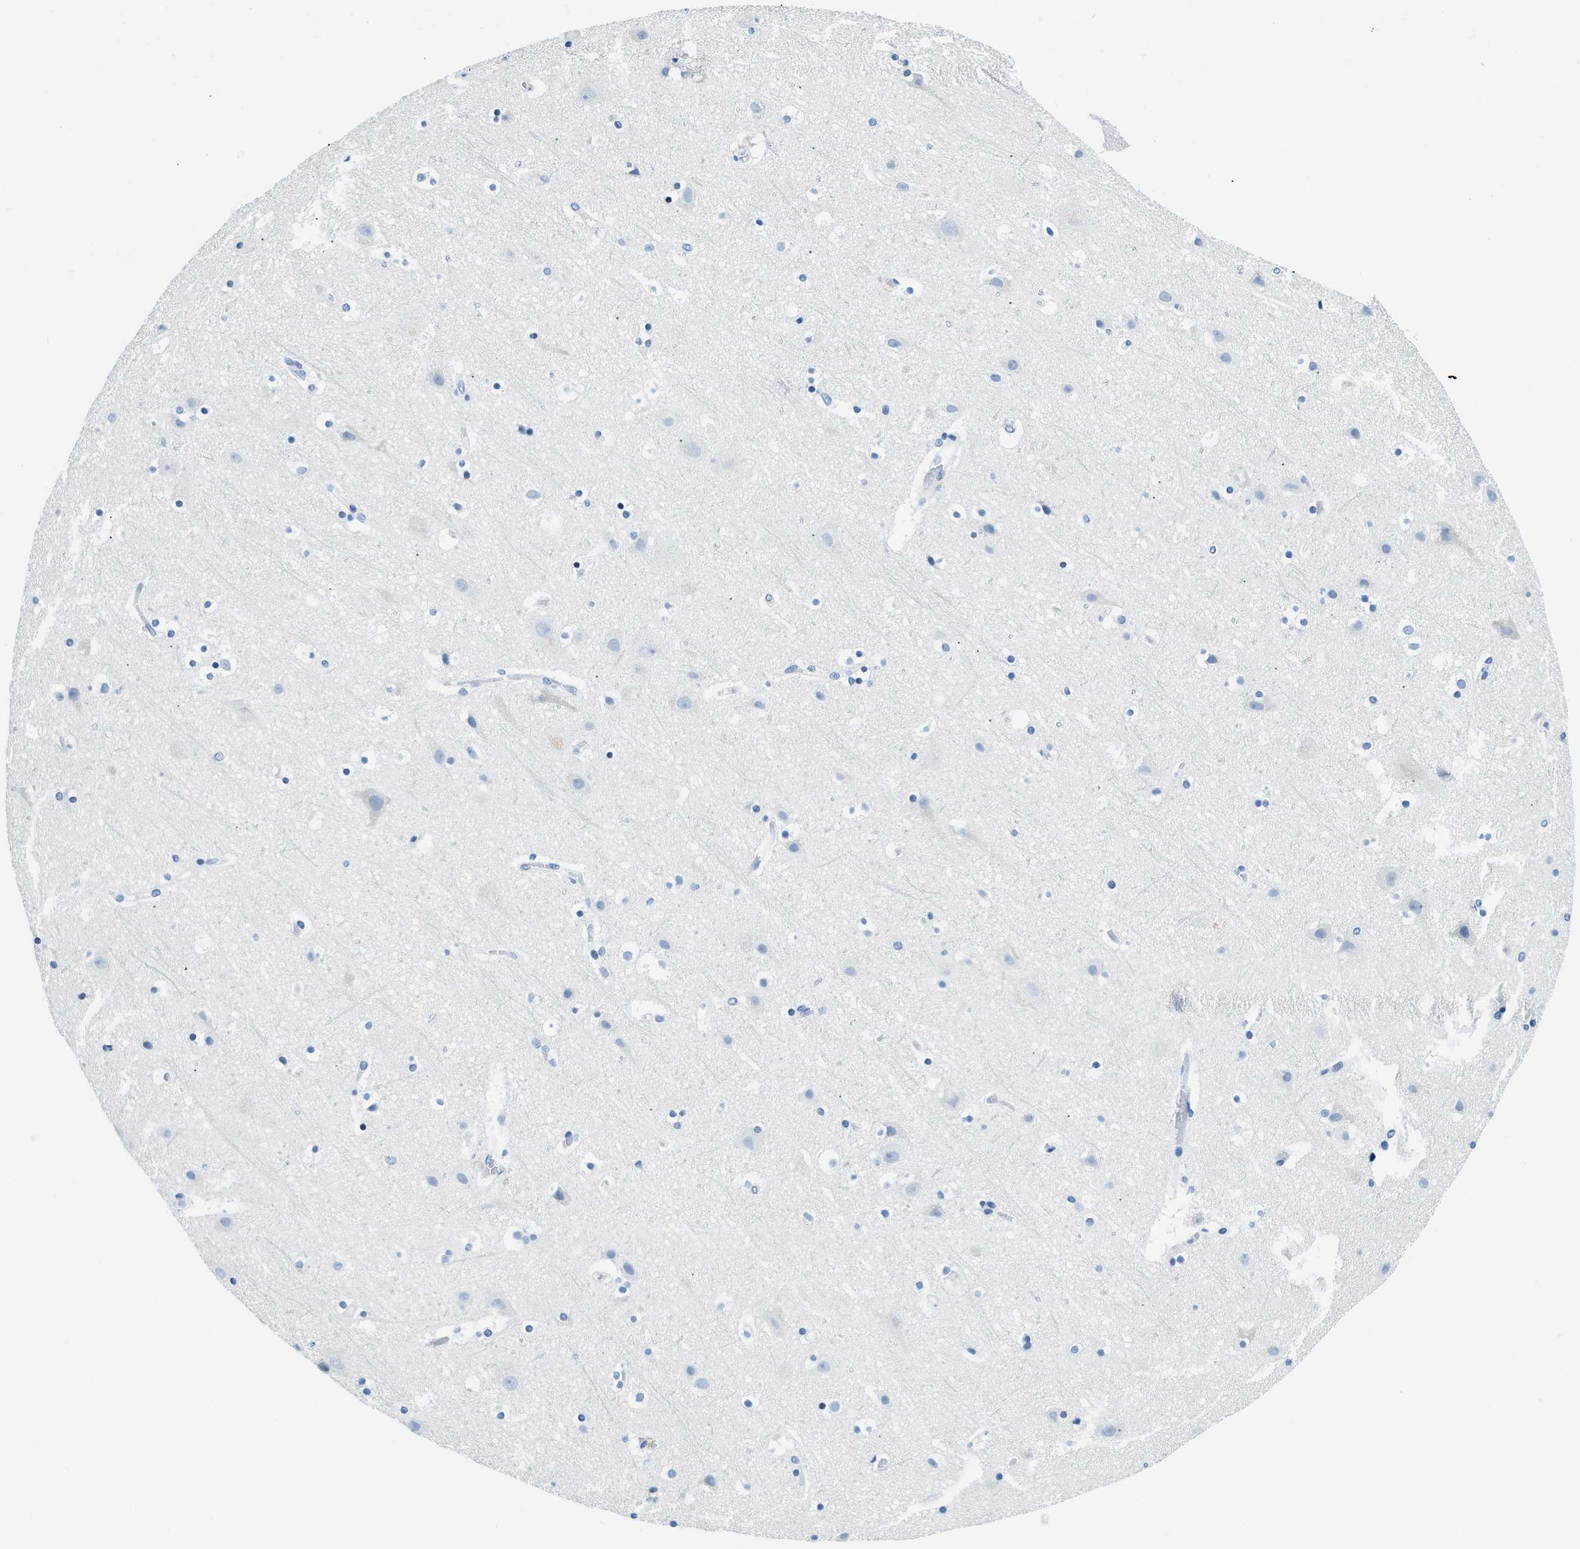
{"staining": {"intensity": "negative", "quantity": "none", "location": "none"}, "tissue": "cerebral cortex", "cell_type": "Endothelial cells", "image_type": "normal", "snomed": [{"axis": "morphology", "description": "Normal tissue, NOS"}, {"axis": "topography", "description": "Cerebral cortex"}], "caption": "Protein analysis of normal cerebral cortex exhibits no significant staining in endothelial cells. (DAB immunohistochemistry (IHC) visualized using brightfield microscopy, high magnification).", "gene": "MBL2", "patient": {"sex": "male", "age": 45}}